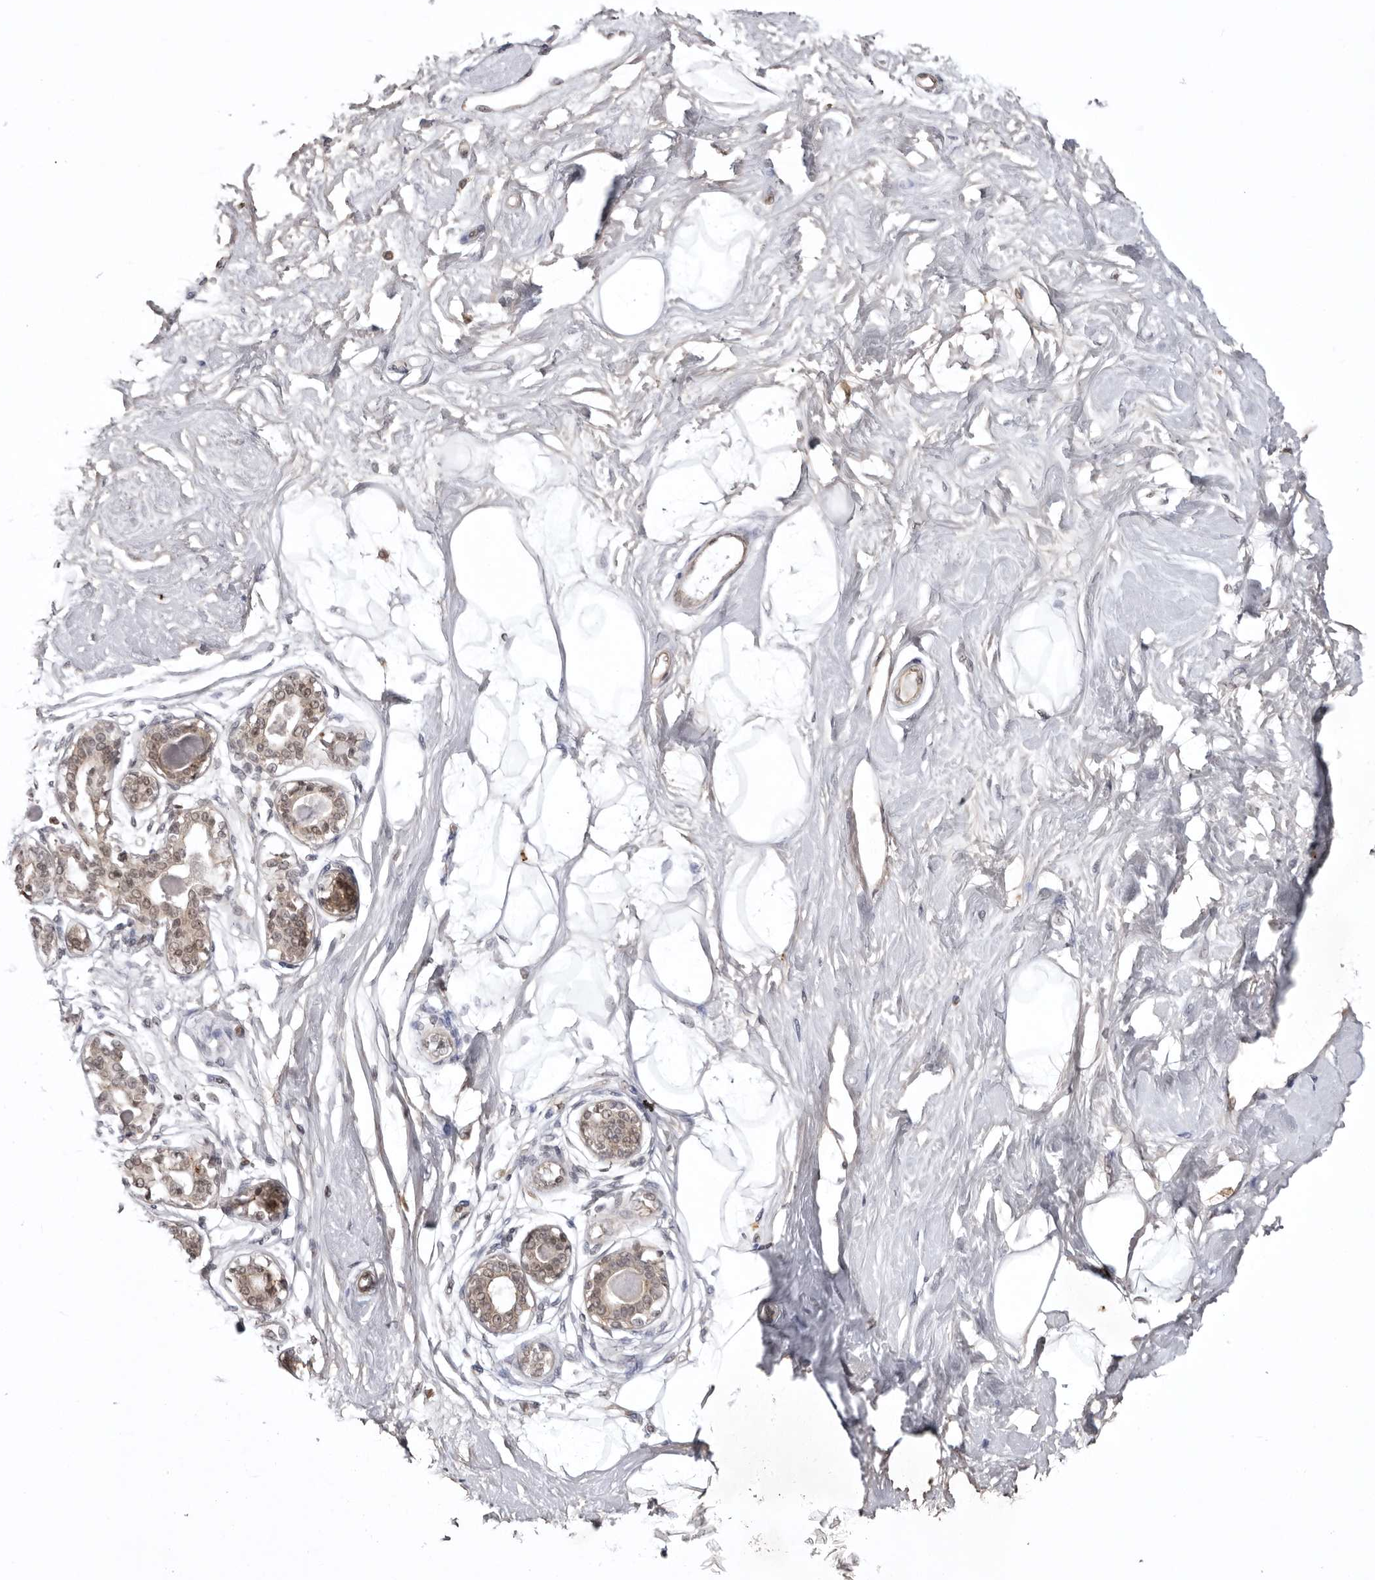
{"staining": {"intensity": "negative", "quantity": "none", "location": "none"}, "tissue": "breast", "cell_type": "Adipocytes", "image_type": "normal", "snomed": [{"axis": "morphology", "description": "Normal tissue, NOS"}, {"axis": "topography", "description": "Breast"}], "caption": "An image of breast stained for a protein exhibits no brown staining in adipocytes. (DAB immunohistochemistry visualized using brightfield microscopy, high magnification).", "gene": "USP43", "patient": {"sex": "female", "age": 45}}